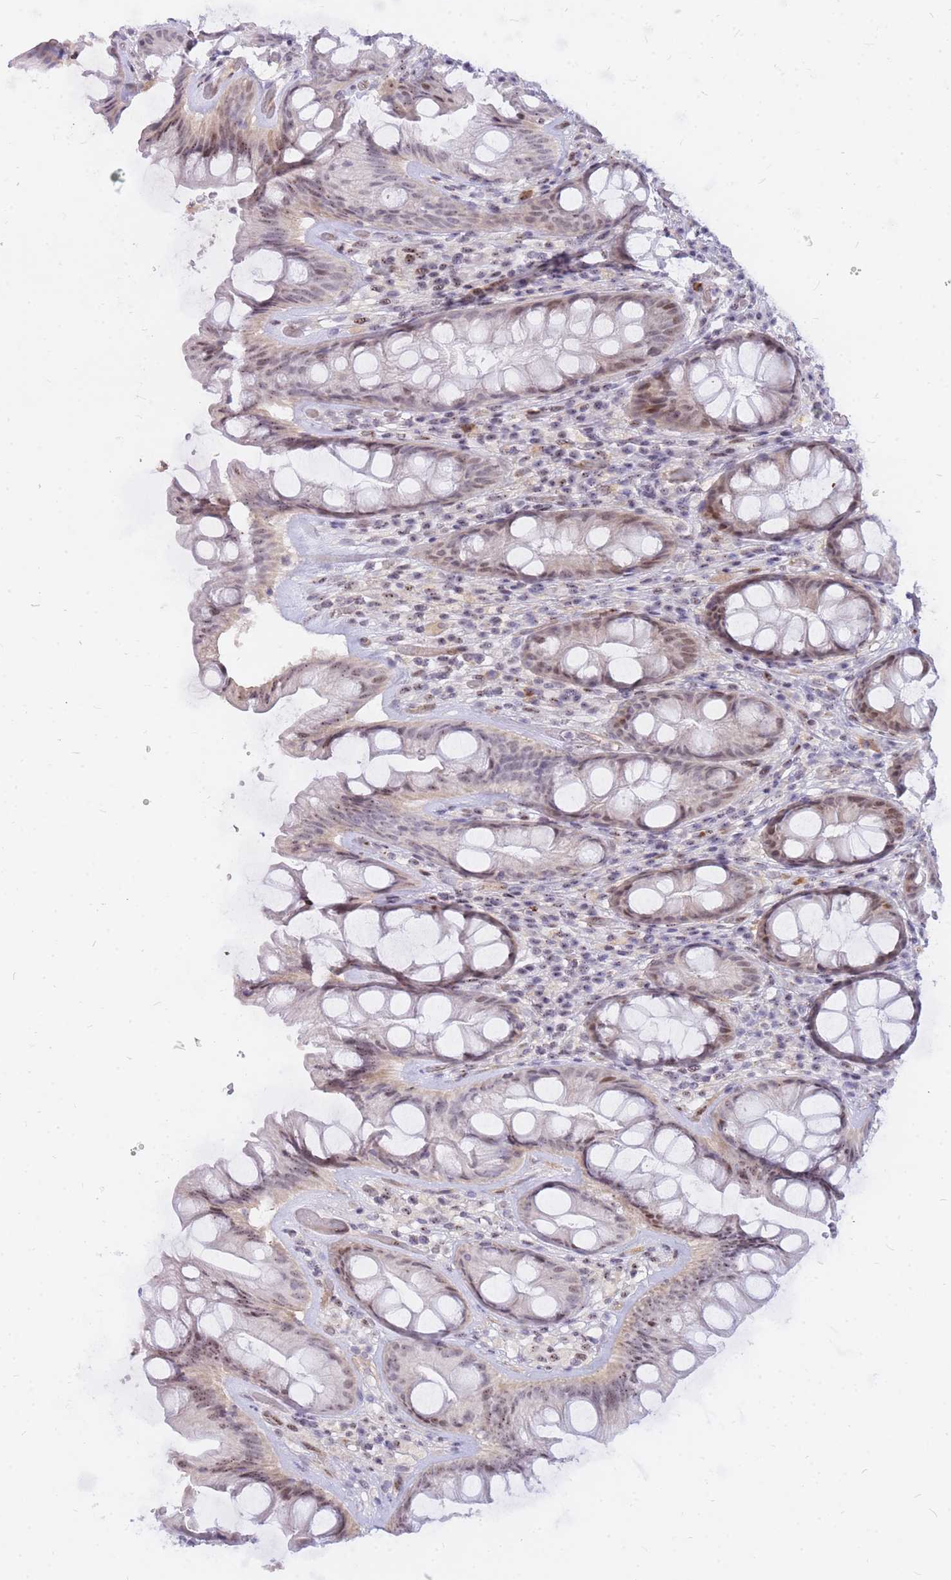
{"staining": {"intensity": "moderate", "quantity": "25%-75%", "location": "nuclear"}, "tissue": "rectum", "cell_type": "Glandular cells", "image_type": "normal", "snomed": [{"axis": "morphology", "description": "Normal tissue, NOS"}, {"axis": "topography", "description": "Rectum"}], "caption": "Unremarkable rectum was stained to show a protein in brown. There is medium levels of moderate nuclear positivity in about 25%-75% of glandular cells.", "gene": "TLE2", "patient": {"sex": "male", "age": 74}}